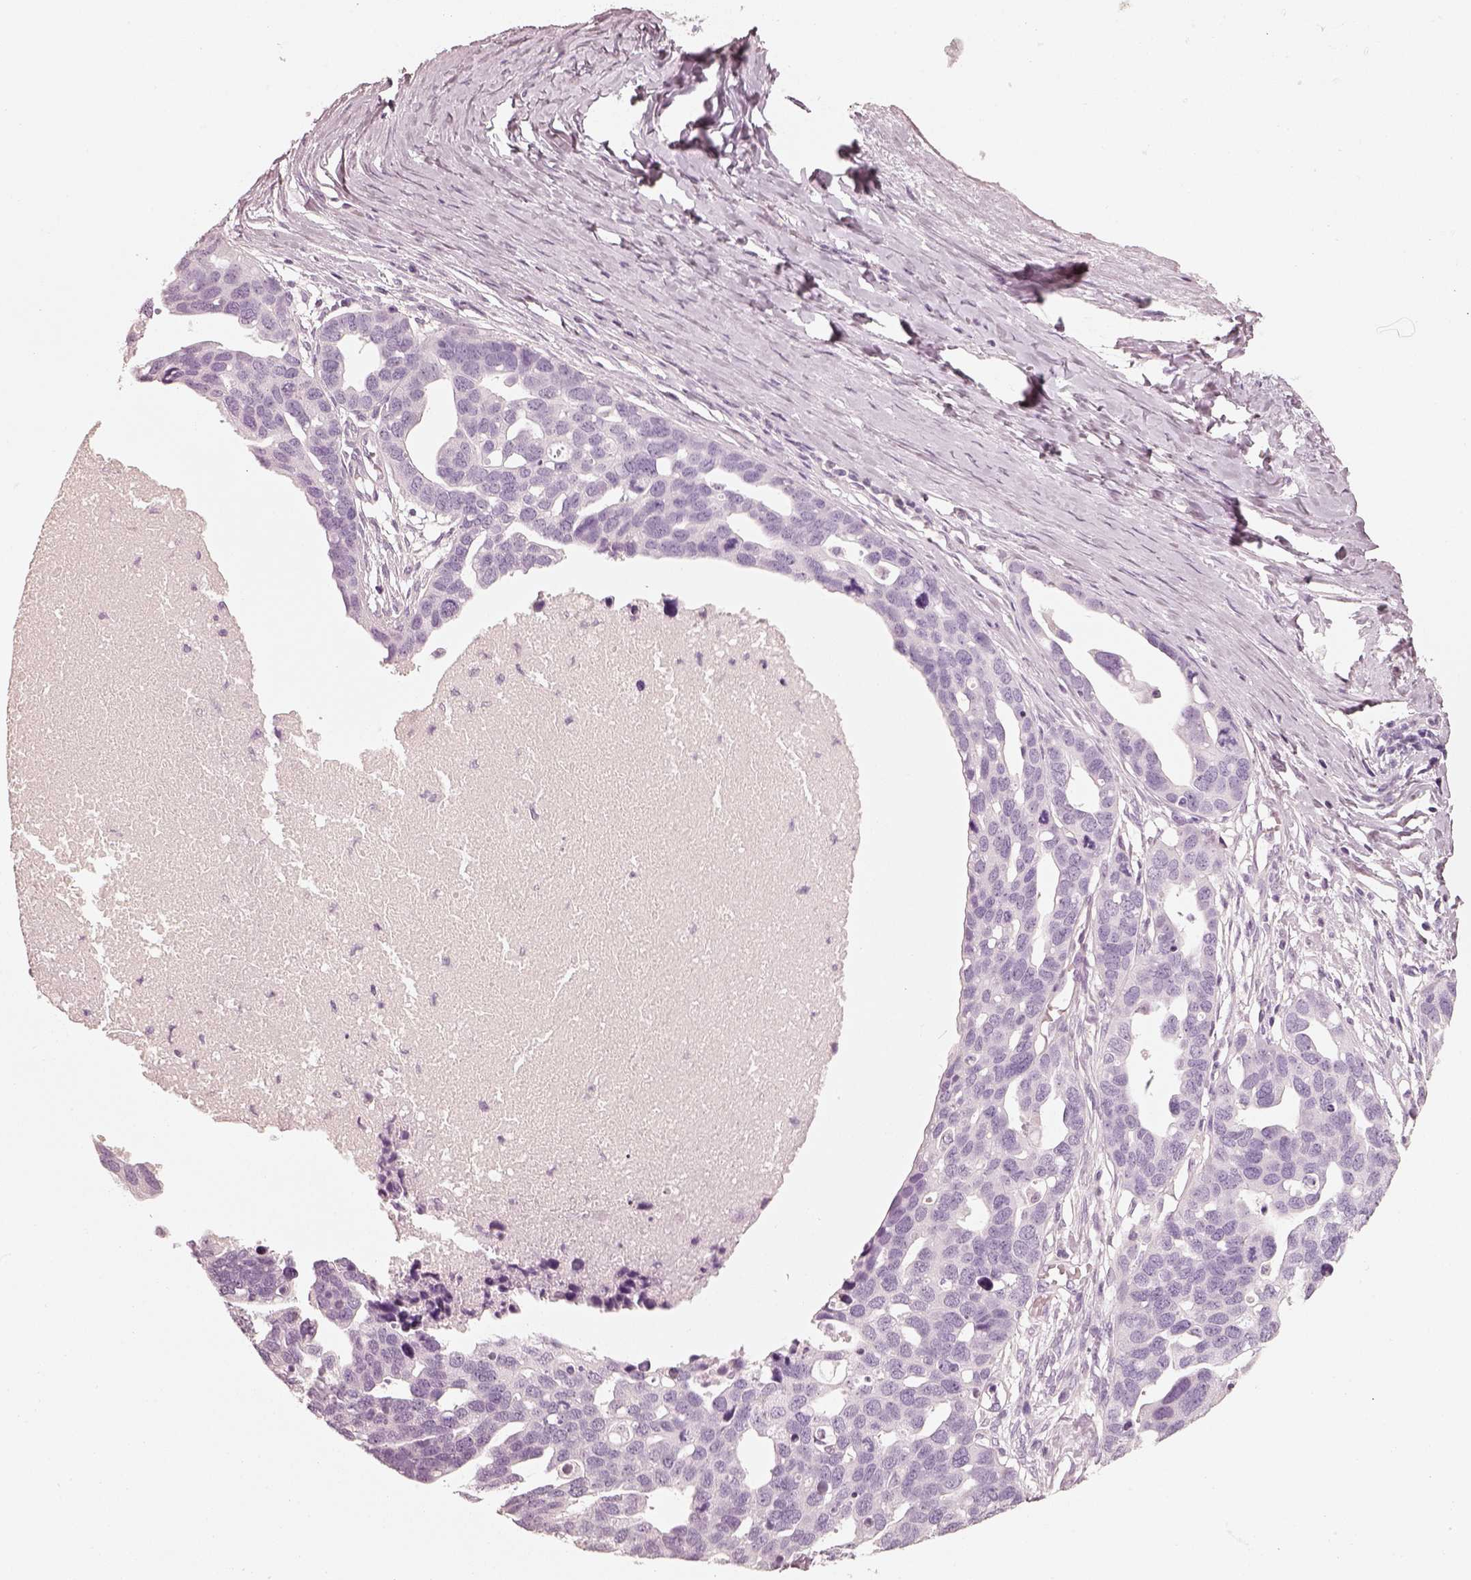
{"staining": {"intensity": "negative", "quantity": "none", "location": "none"}, "tissue": "ovarian cancer", "cell_type": "Tumor cells", "image_type": "cancer", "snomed": [{"axis": "morphology", "description": "Cystadenocarcinoma, serous, NOS"}, {"axis": "topography", "description": "Ovary"}], "caption": "A high-resolution micrograph shows immunohistochemistry (IHC) staining of serous cystadenocarcinoma (ovarian), which demonstrates no significant expression in tumor cells. (Brightfield microscopy of DAB (3,3'-diaminobenzidine) IHC at high magnification).", "gene": "R3HDML", "patient": {"sex": "female", "age": 54}}